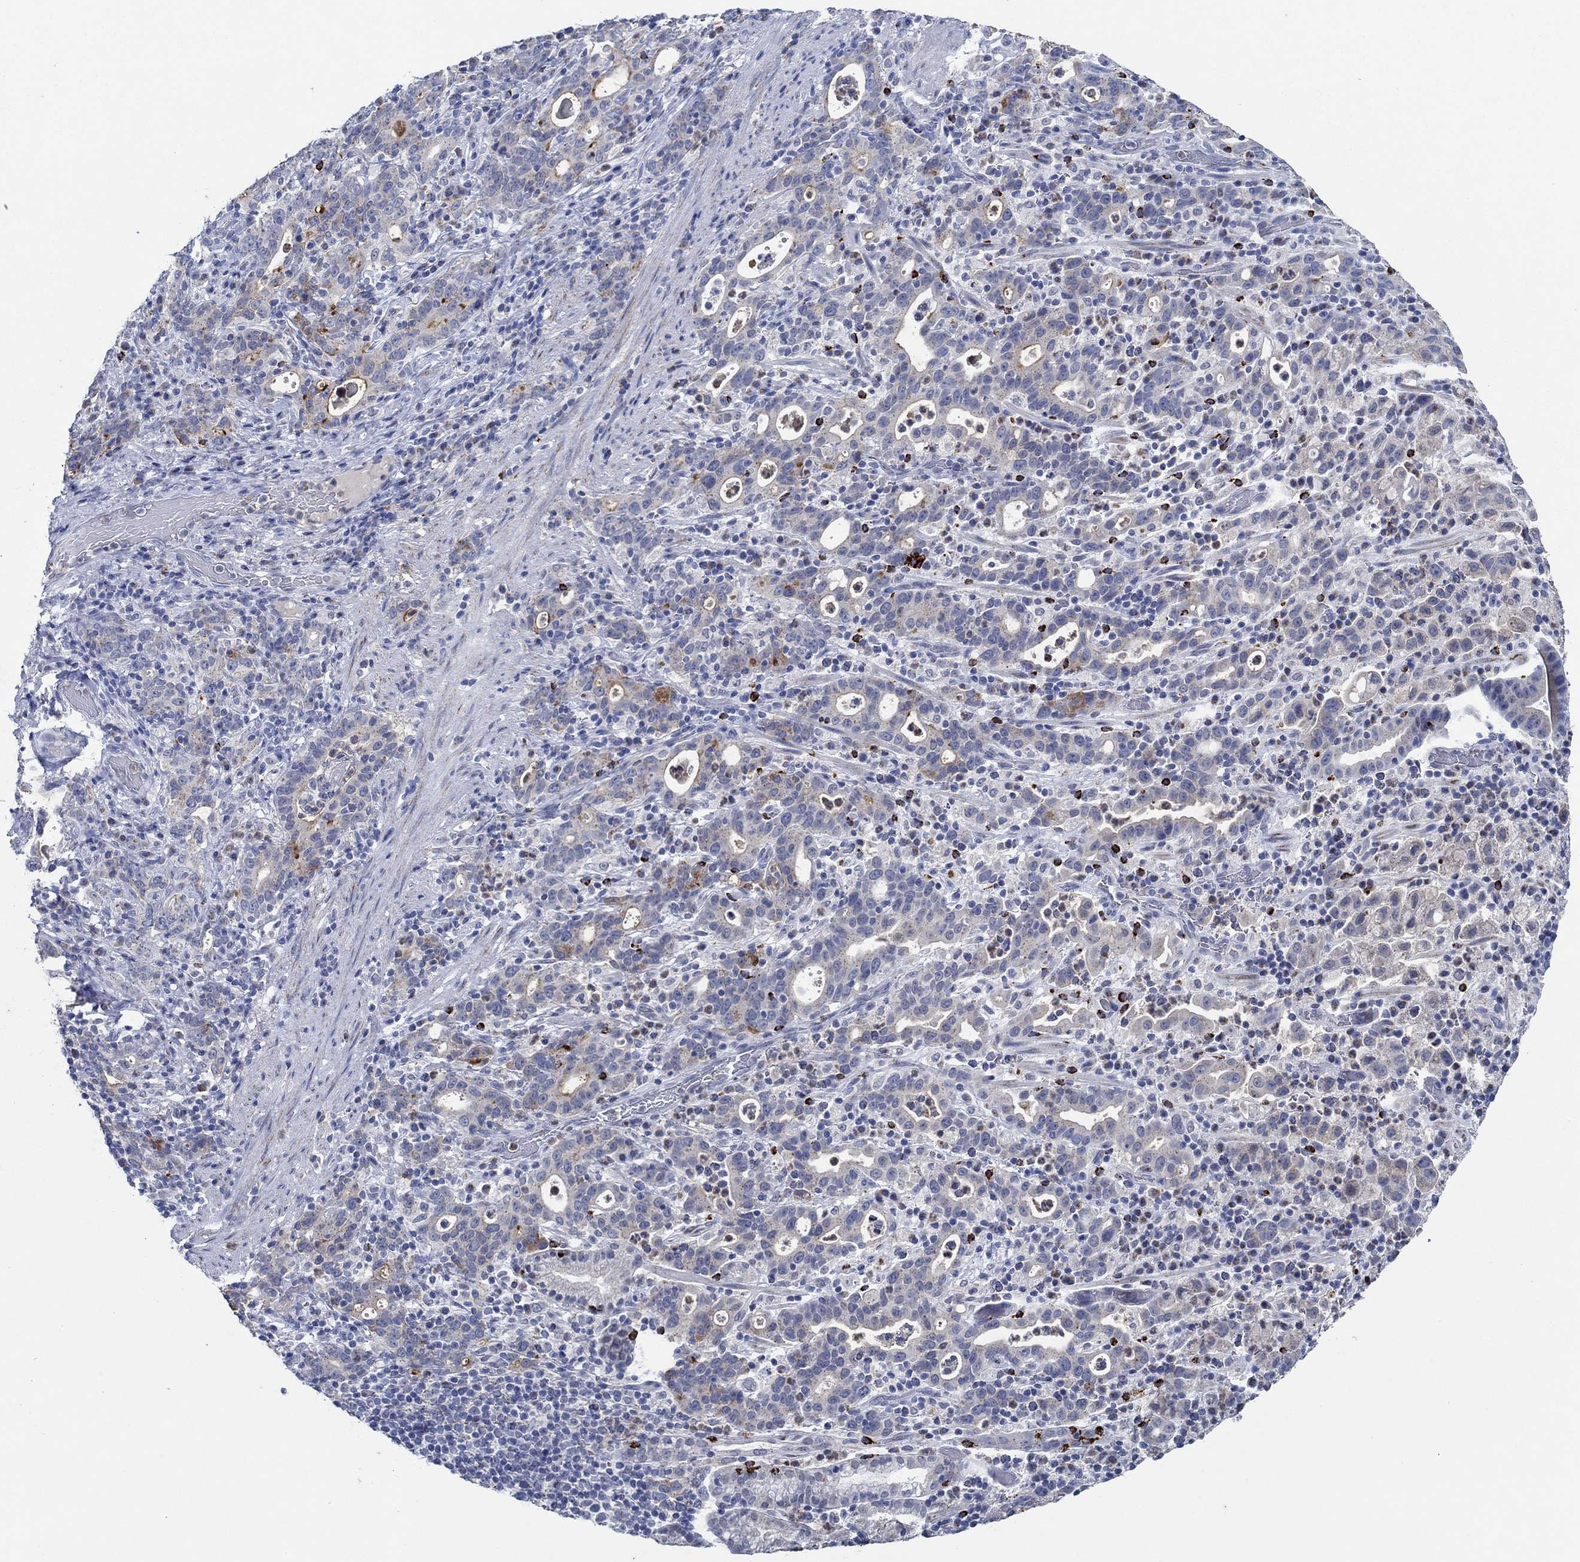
{"staining": {"intensity": "moderate", "quantity": "<25%", "location": "cytoplasmic/membranous"}, "tissue": "stomach cancer", "cell_type": "Tumor cells", "image_type": "cancer", "snomed": [{"axis": "morphology", "description": "Adenocarcinoma, NOS"}, {"axis": "topography", "description": "Stomach"}], "caption": "This is a micrograph of immunohistochemistry staining of stomach cancer (adenocarcinoma), which shows moderate positivity in the cytoplasmic/membranous of tumor cells.", "gene": "CPM", "patient": {"sex": "male", "age": 79}}